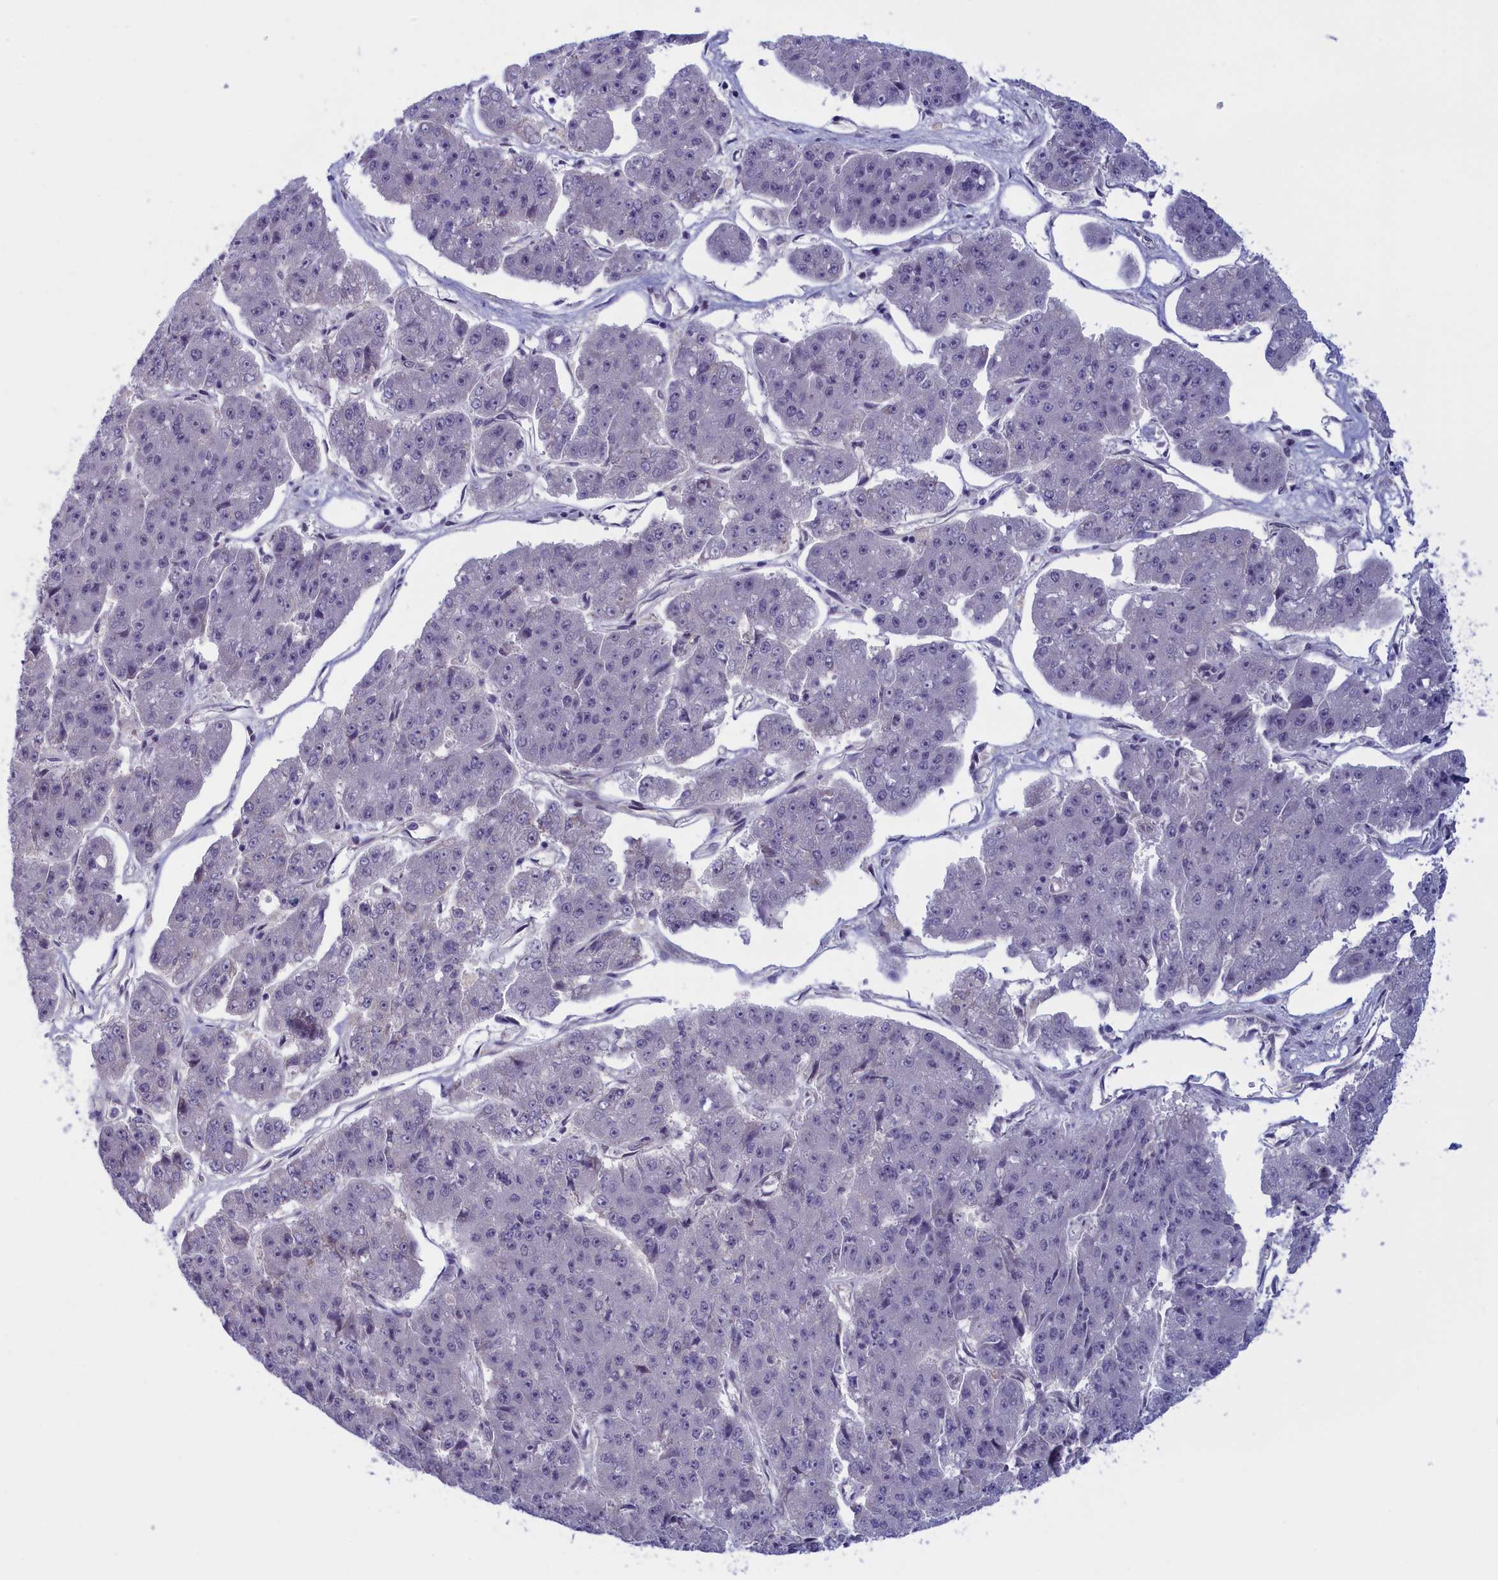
{"staining": {"intensity": "negative", "quantity": "none", "location": "none"}, "tissue": "pancreatic cancer", "cell_type": "Tumor cells", "image_type": "cancer", "snomed": [{"axis": "morphology", "description": "Adenocarcinoma, NOS"}, {"axis": "topography", "description": "Pancreas"}], "caption": "This photomicrograph is of pancreatic cancer stained with immunohistochemistry (IHC) to label a protein in brown with the nuclei are counter-stained blue. There is no staining in tumor cells.", "gene": "IGFALS", "patient": {"sex": "male", "age": 50}}